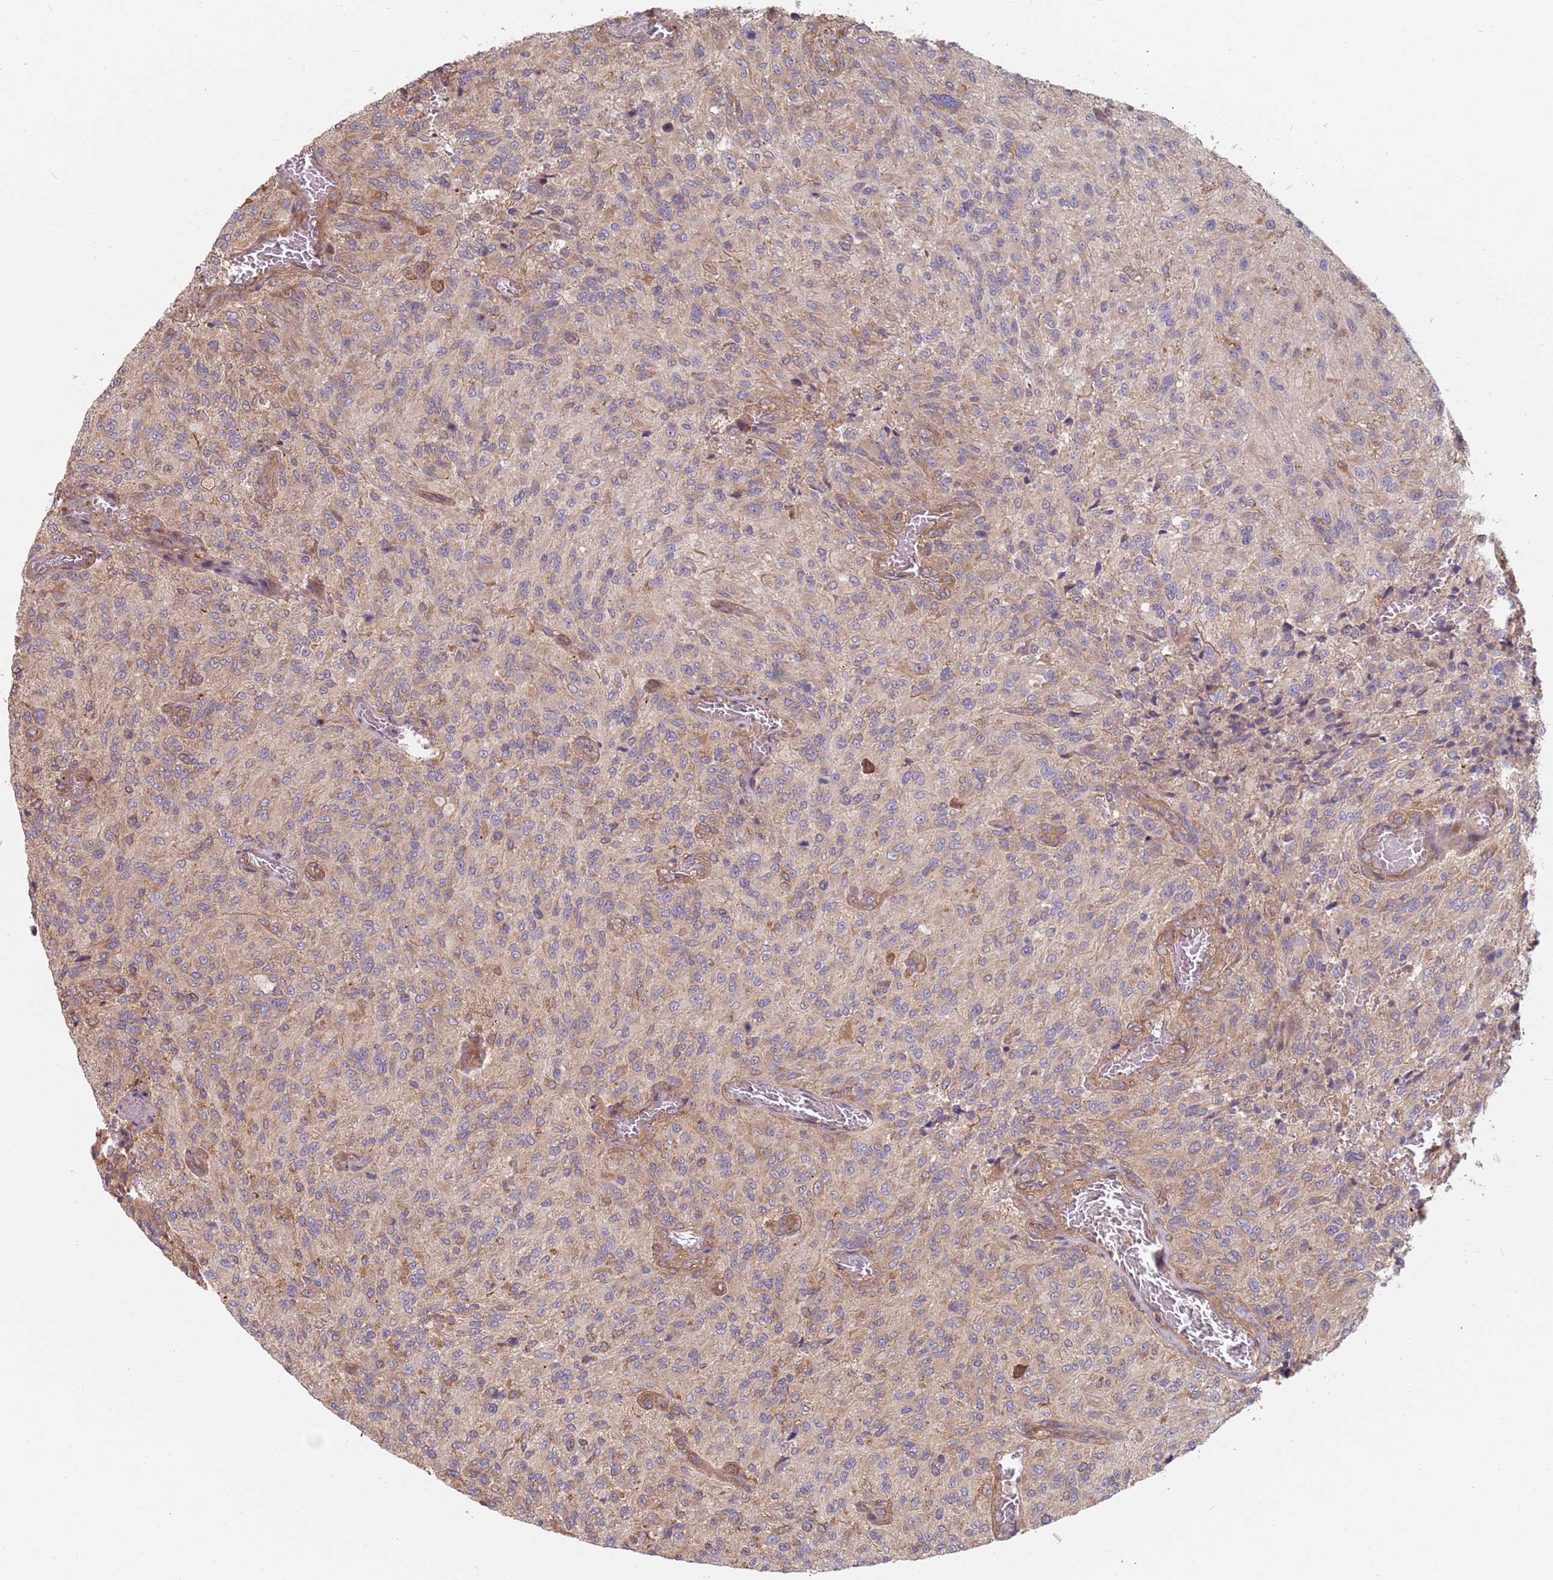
{"staining": {"intensity": "negative", "quantity": "none", "location": "none"}, "tissue": "glioma", "cell_type": "Tumor cells", "image_type": "cancer", "snomed": [{"axis": "morphology", "description": "Normal tissue, NOS"}, {"axis": "morphology", "description": "Glioma, malignant, High grade"}, {"axis": "topography", "description": "Cerebral cortex"}], "caption": "Photomicrograph shows no protein staining in tumor cells of malignant high-grade glioma tissue.", "gene": "SPDL1", "patient": {"sex": "male", "age": 56}}